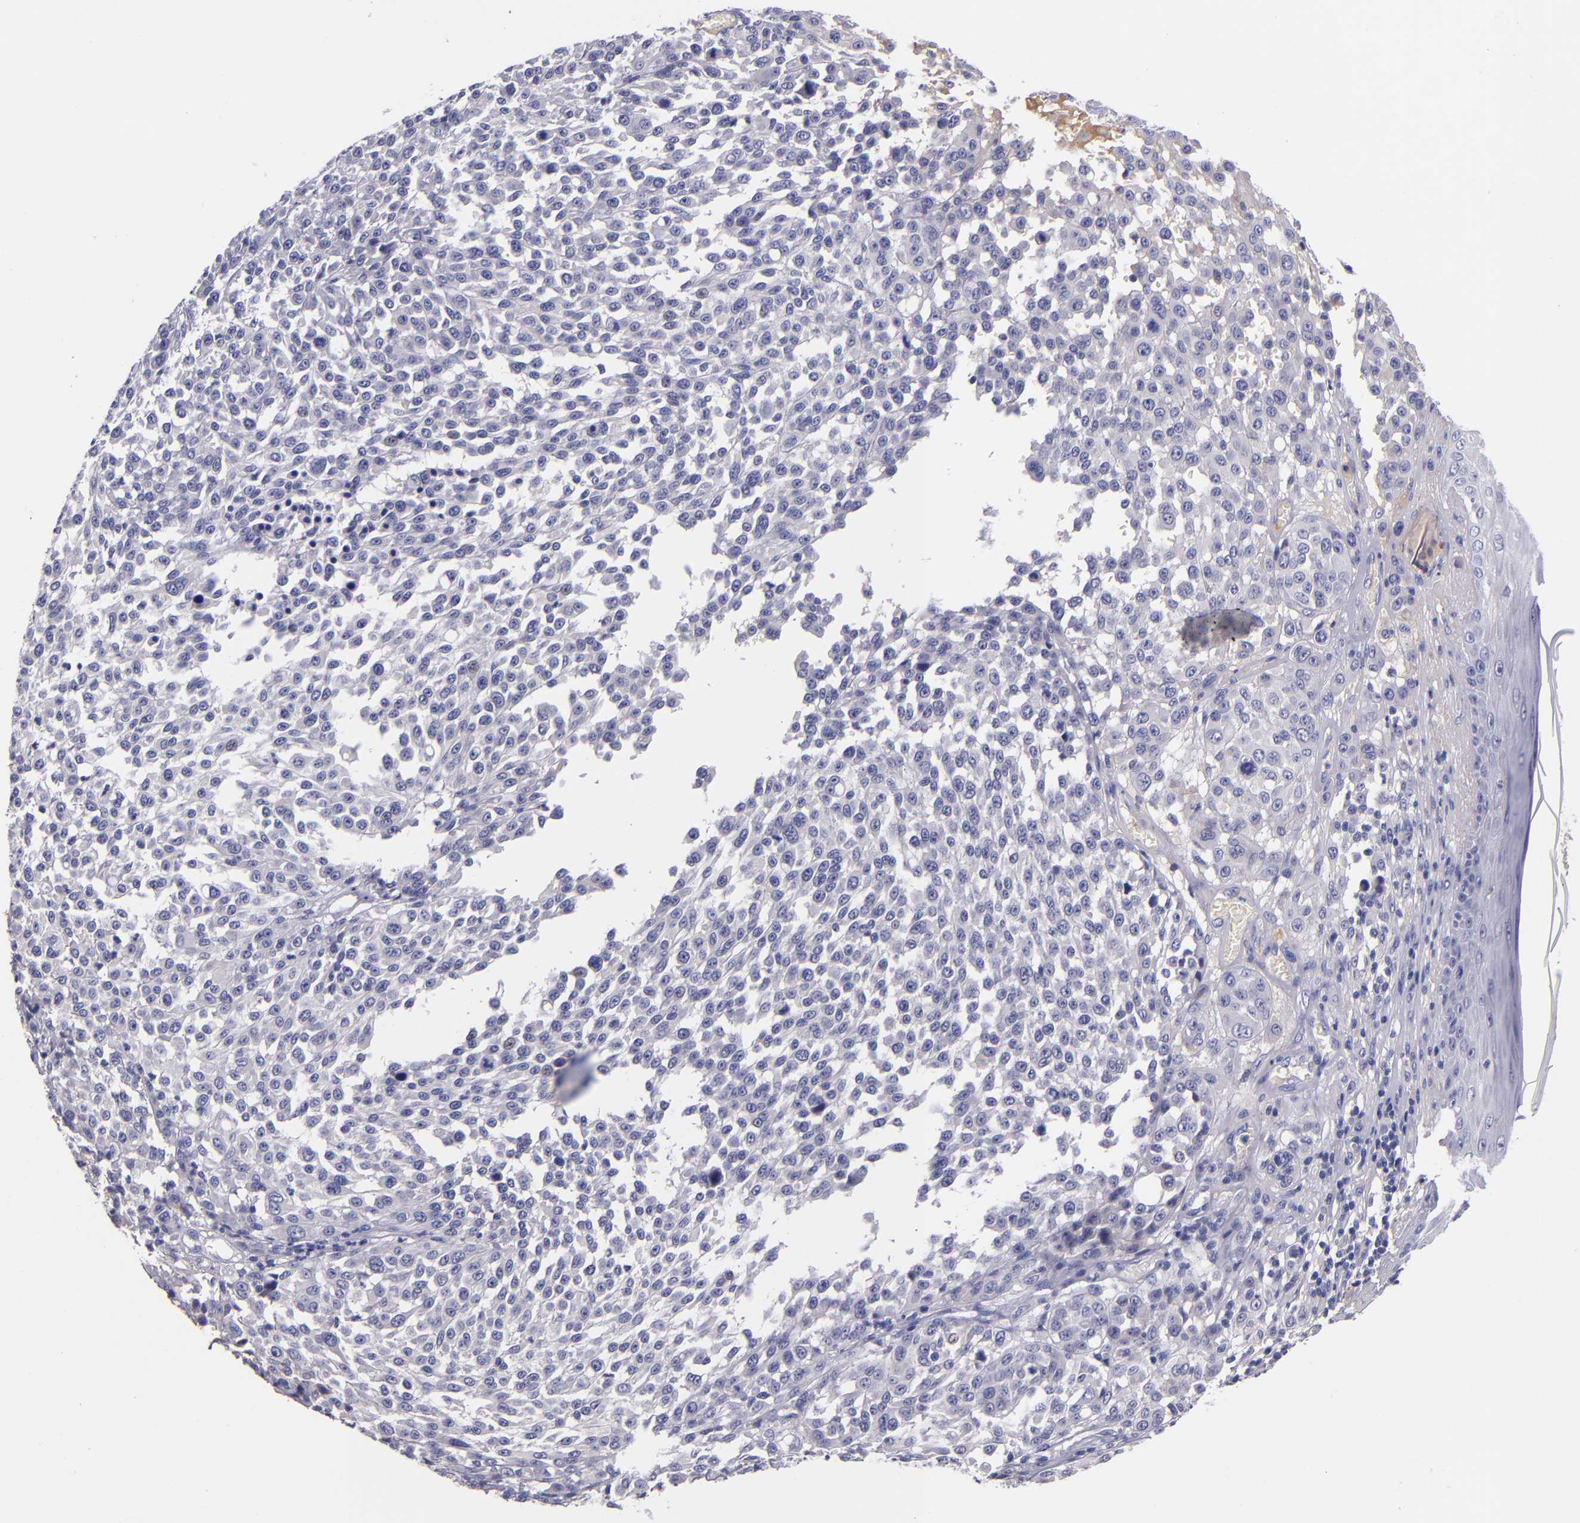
{"staining": {"intensity": "negative", "quantity": "none", "location": "none"}, "tissue": "melanoma", "cell_type": "Tumor cells", "image_type": "cancer", "snomed": [{"axis": "morphology", "description": "Malignant melanoma, NOS"}, {"axis": "topography", "description": "Skin"}], "caption": "Immunohistochemistry (IHC) of malignant melanoma demonstrates no staining in tumor cells.", "gene": "RBP4", "patient": {"sex": "female", "age": 49}}